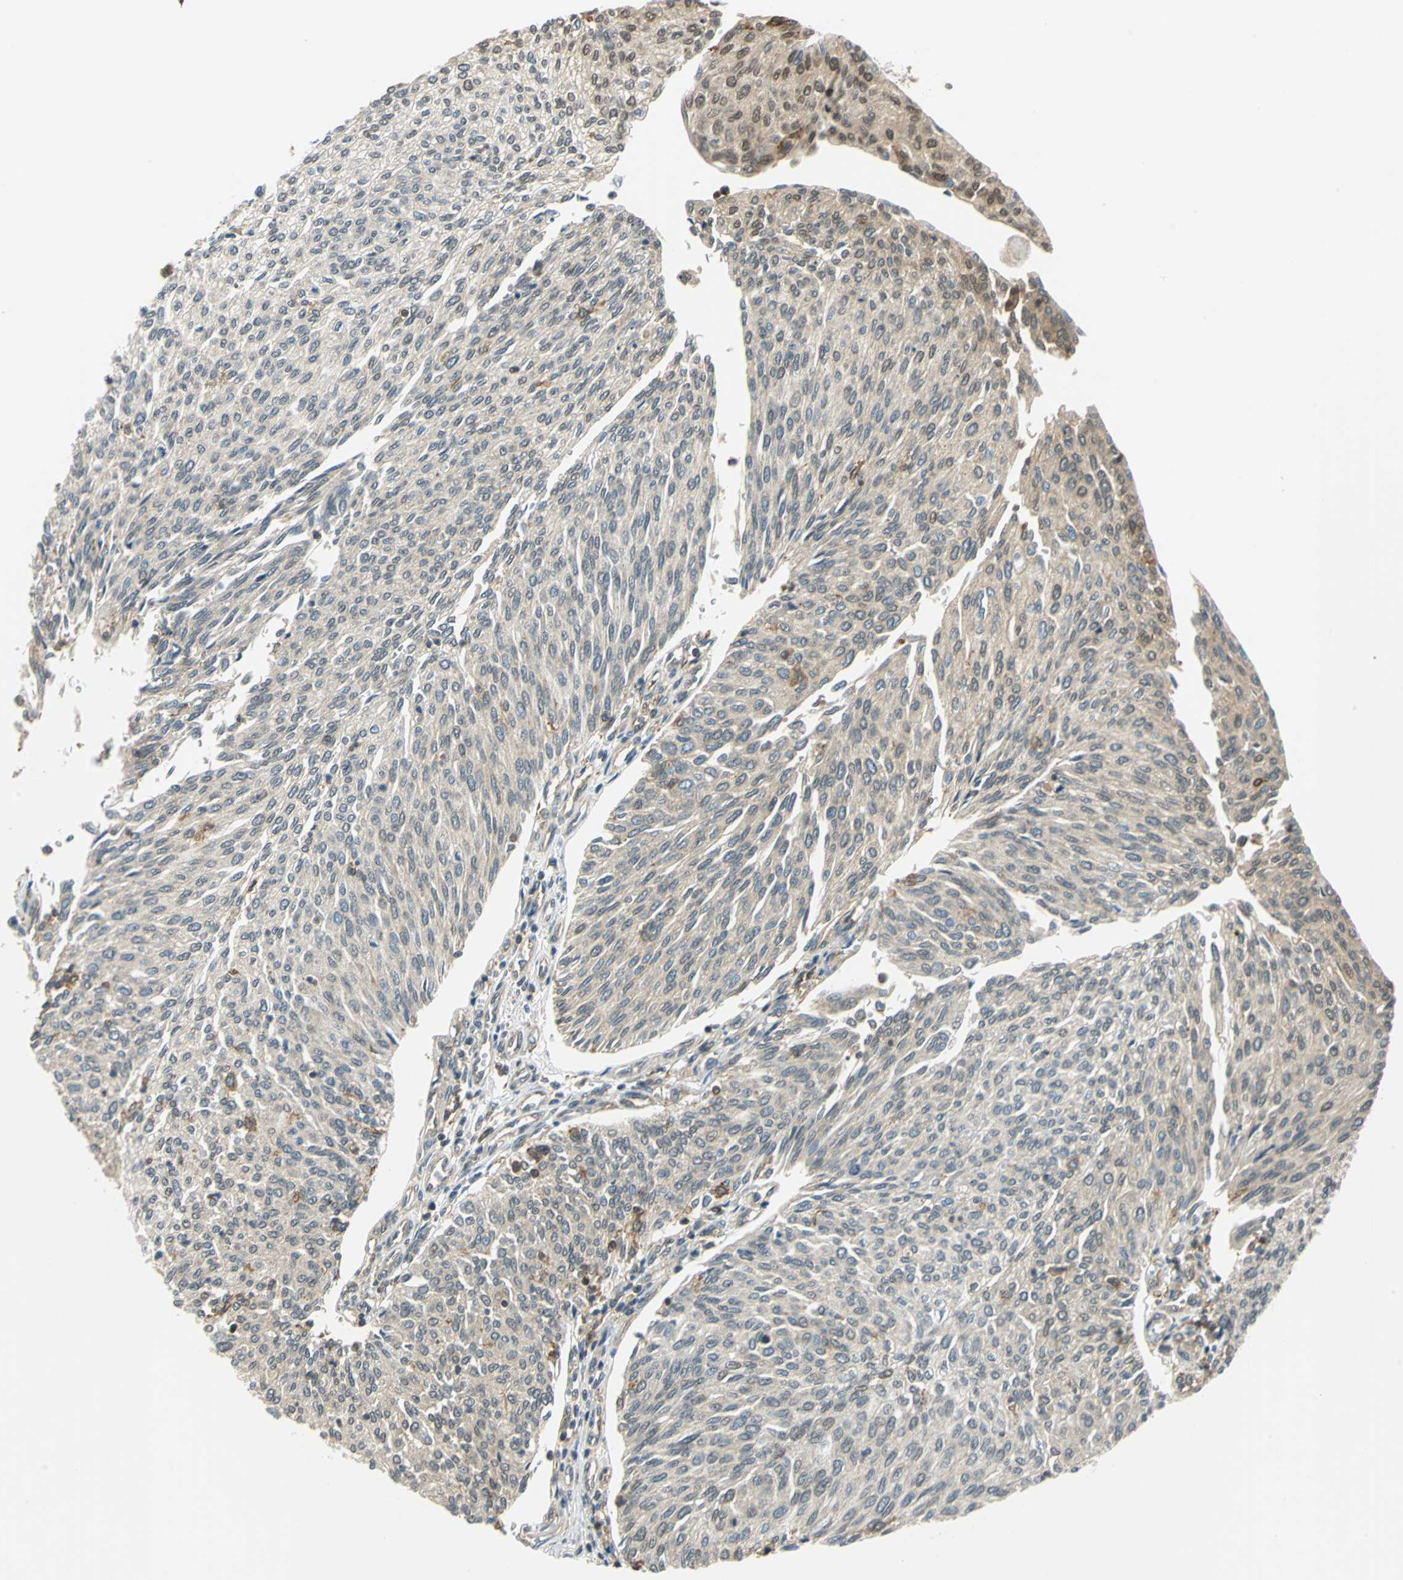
{"staining": {"intensity": "weak", "quantity": "<25%", "location": "cytoplasmic/membranous"}, "tissue": "urothelial cancer", "cell_type": "Tumor cells", "image_type": "cancer", "snomed": [{"axis": "morphology", "description": "Urothelial carcinoma, Low grade"}, {"axis": "topography", "description": "Urinary bladder"}], "caption": "A micrograph of human urothelial cancer is negative for staining in tumor cells.", "gene": "ARPC3", "patient": {"sex": "female", "age": 79}}